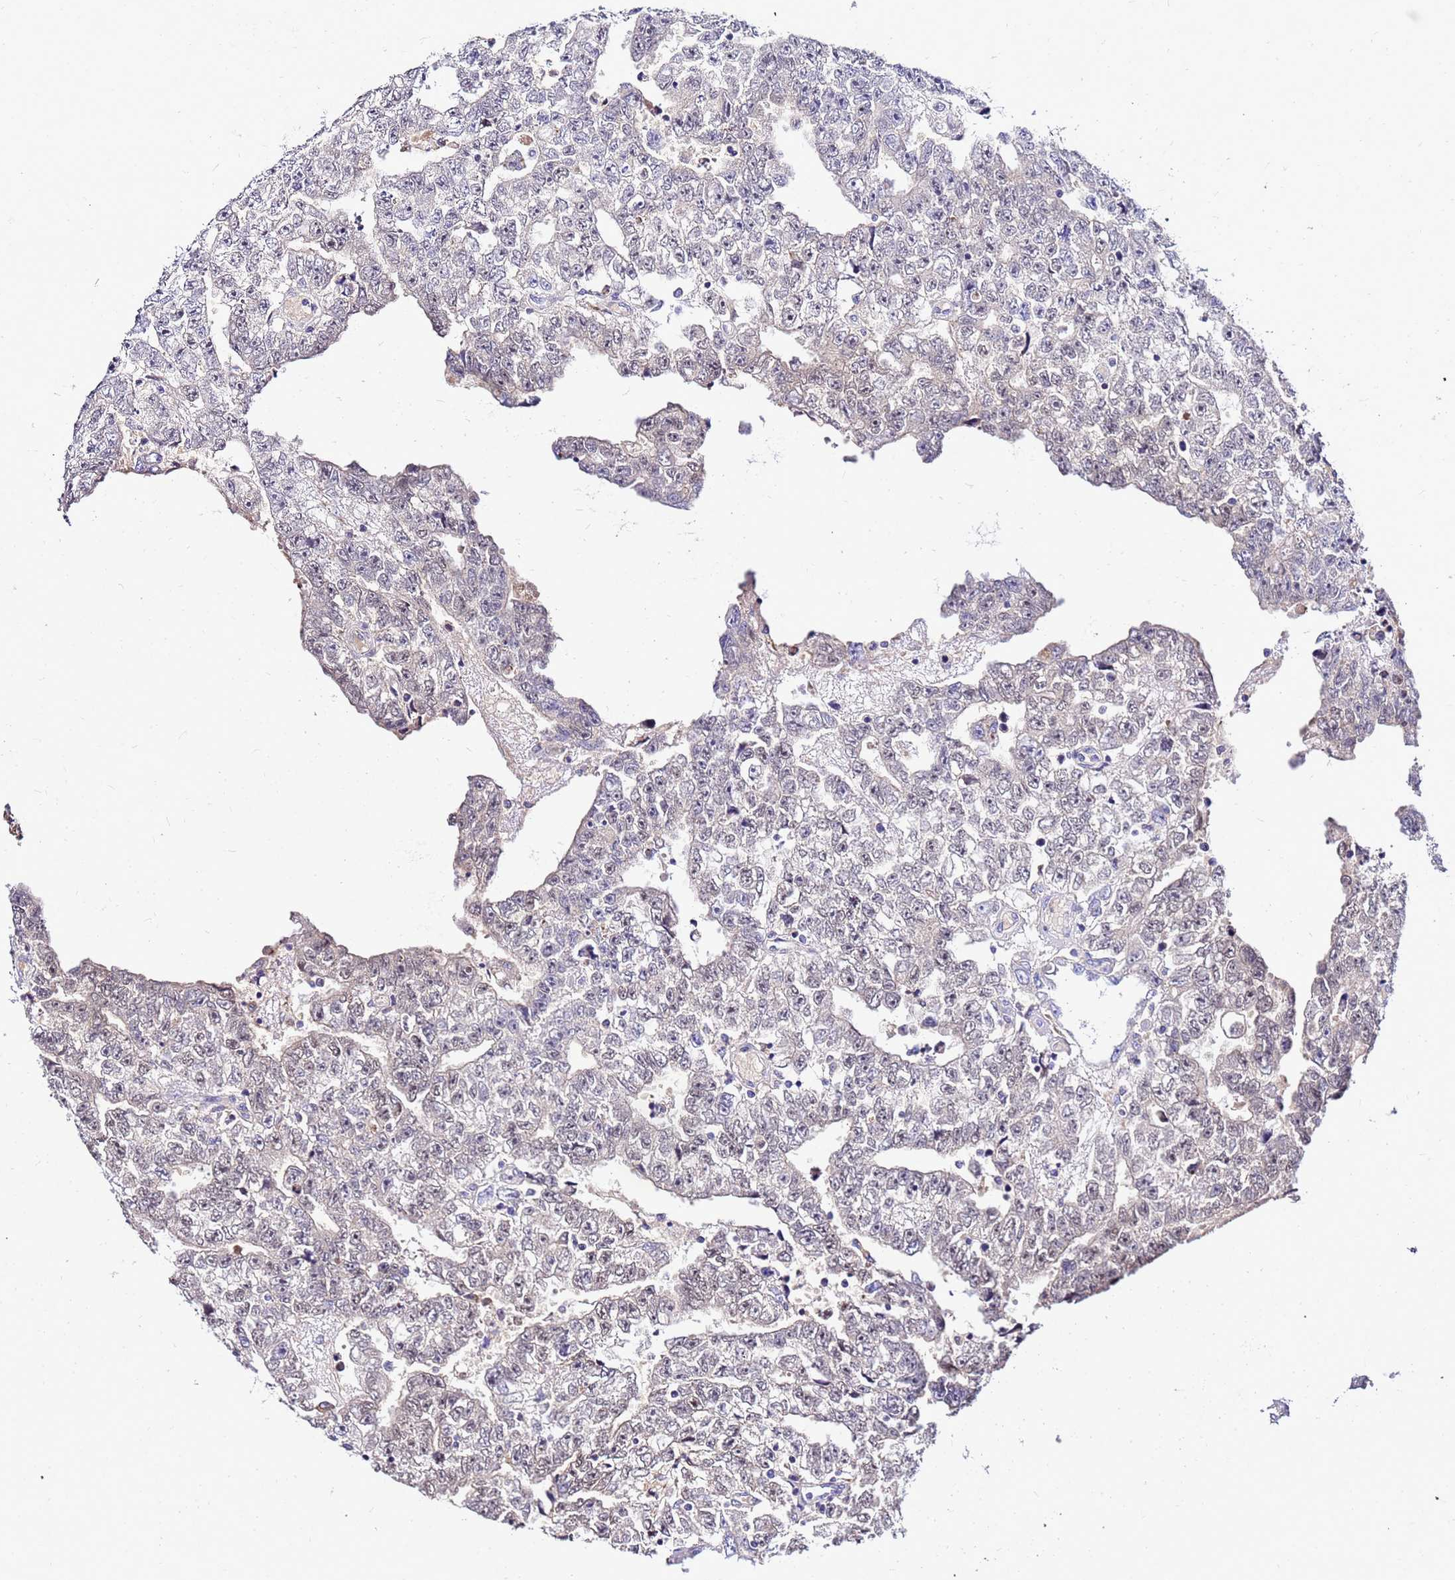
{"staining": {"intensity": "negative", "quantity": "none", "location": "none"}, "tissue": "testis cancer", "cell_type": "Tumor cells", "image_type": "cancer", "snomed": [{"axis": "morphology", "description": "Carcinoma, Embryonal, NOS"}, {"axis": "topography", "description": "Testis"}], "caption": "Immunohistochemical staining of human testis cancer displays no significant staining in tumor cells.", "gene": "HERC5", "patient": {"sex": "male", "age": 25}}